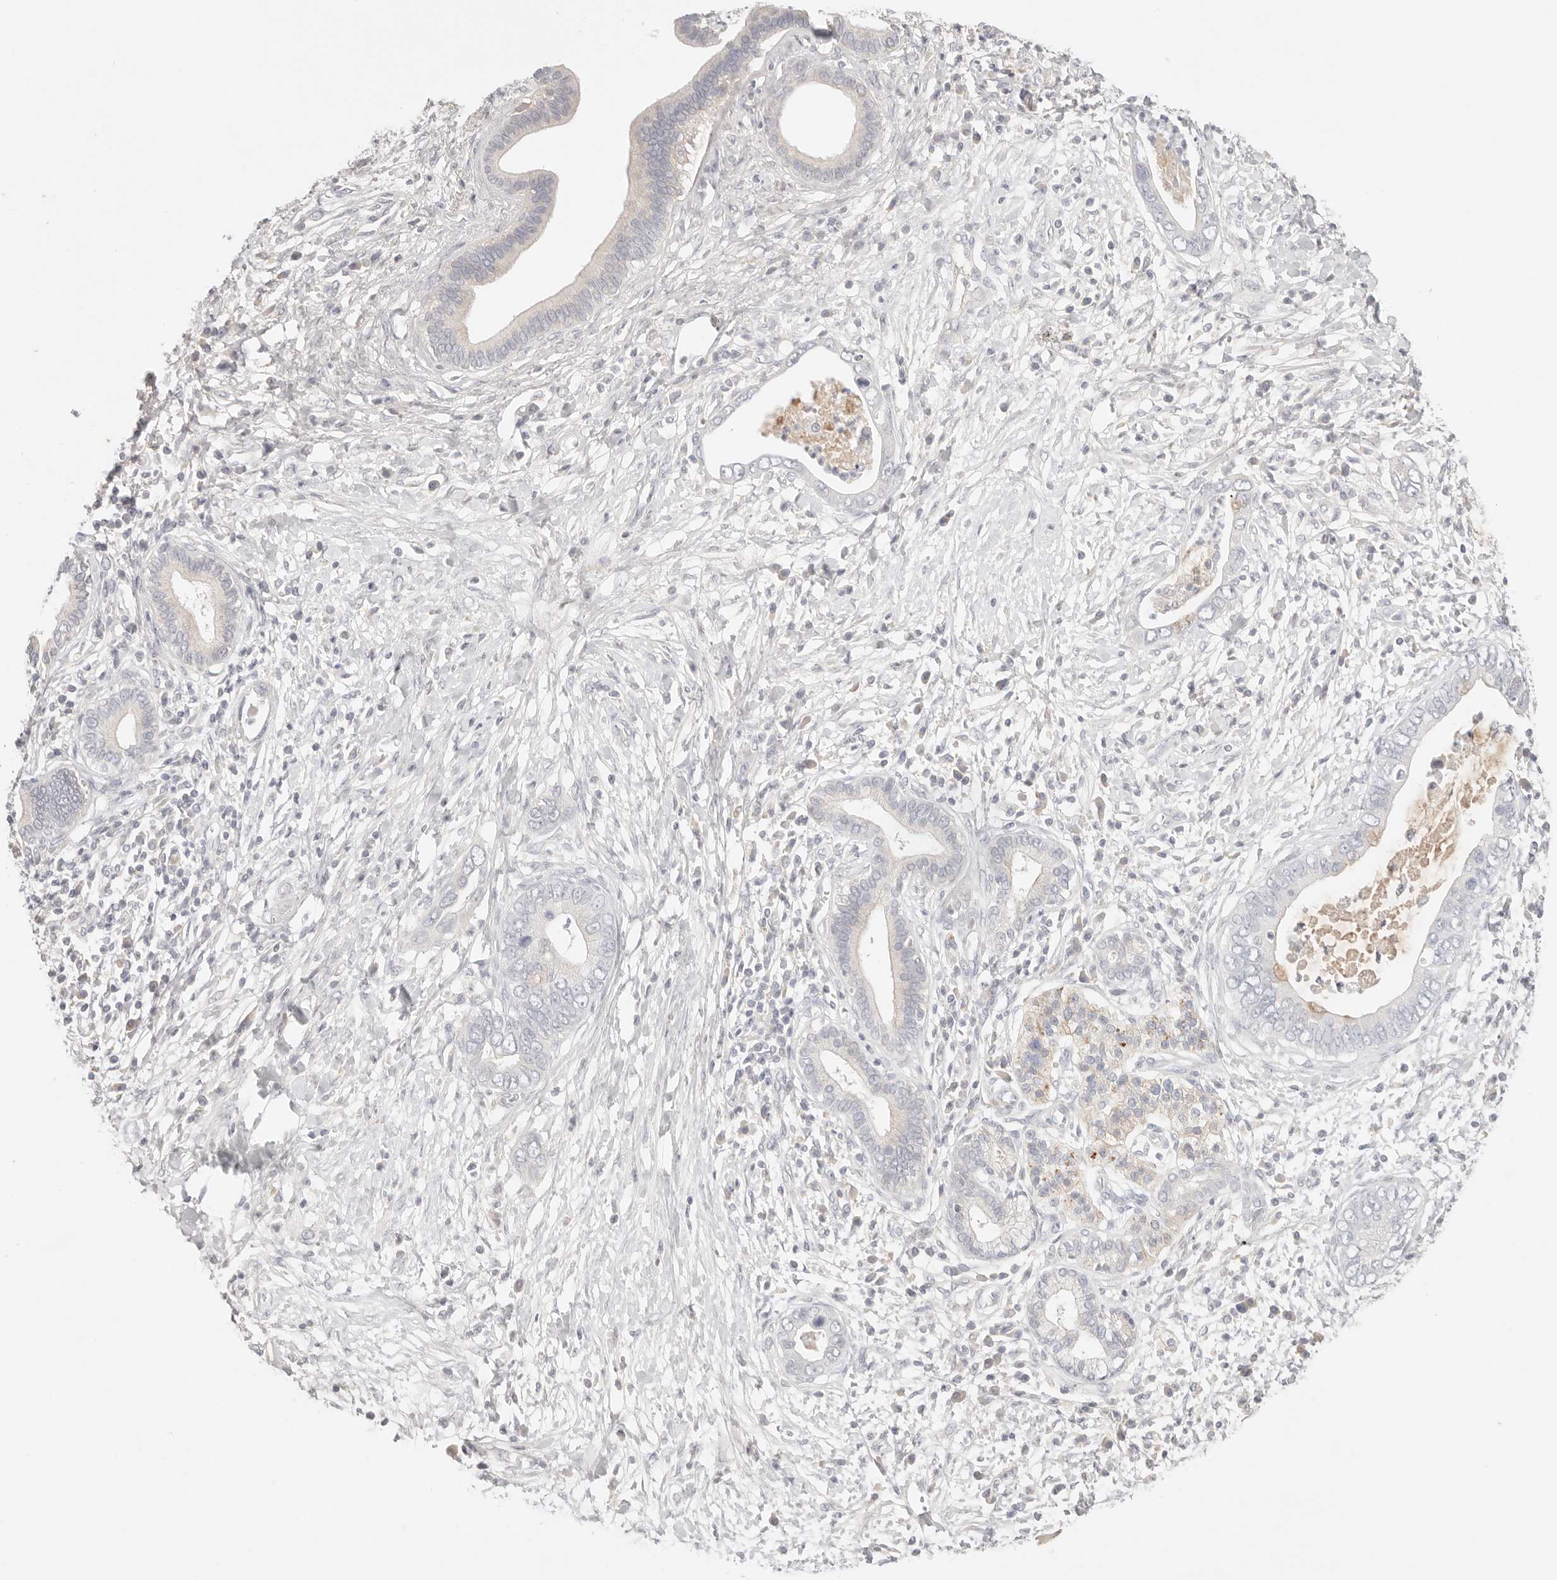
{"staining": {"intensity": "negative", "quantity": "none", "location": "none"}, "tissue": "pancreatic cancer", "cell_type": "Tumor cells", "image_type": "cancer", "snomed": [{"axis": "morphology", "description": "Adenocarcinoma, NOS"}, {"axis": "topography", "description": "Pancreas"}], "caption": "Immunohistochemistry photomicrograph of human pancreatic cancer stained for a protein (brown), which shows no expression in tumor cells.", "gene": "SPHK1", "patient": {"sex": "male", "age": 75}}